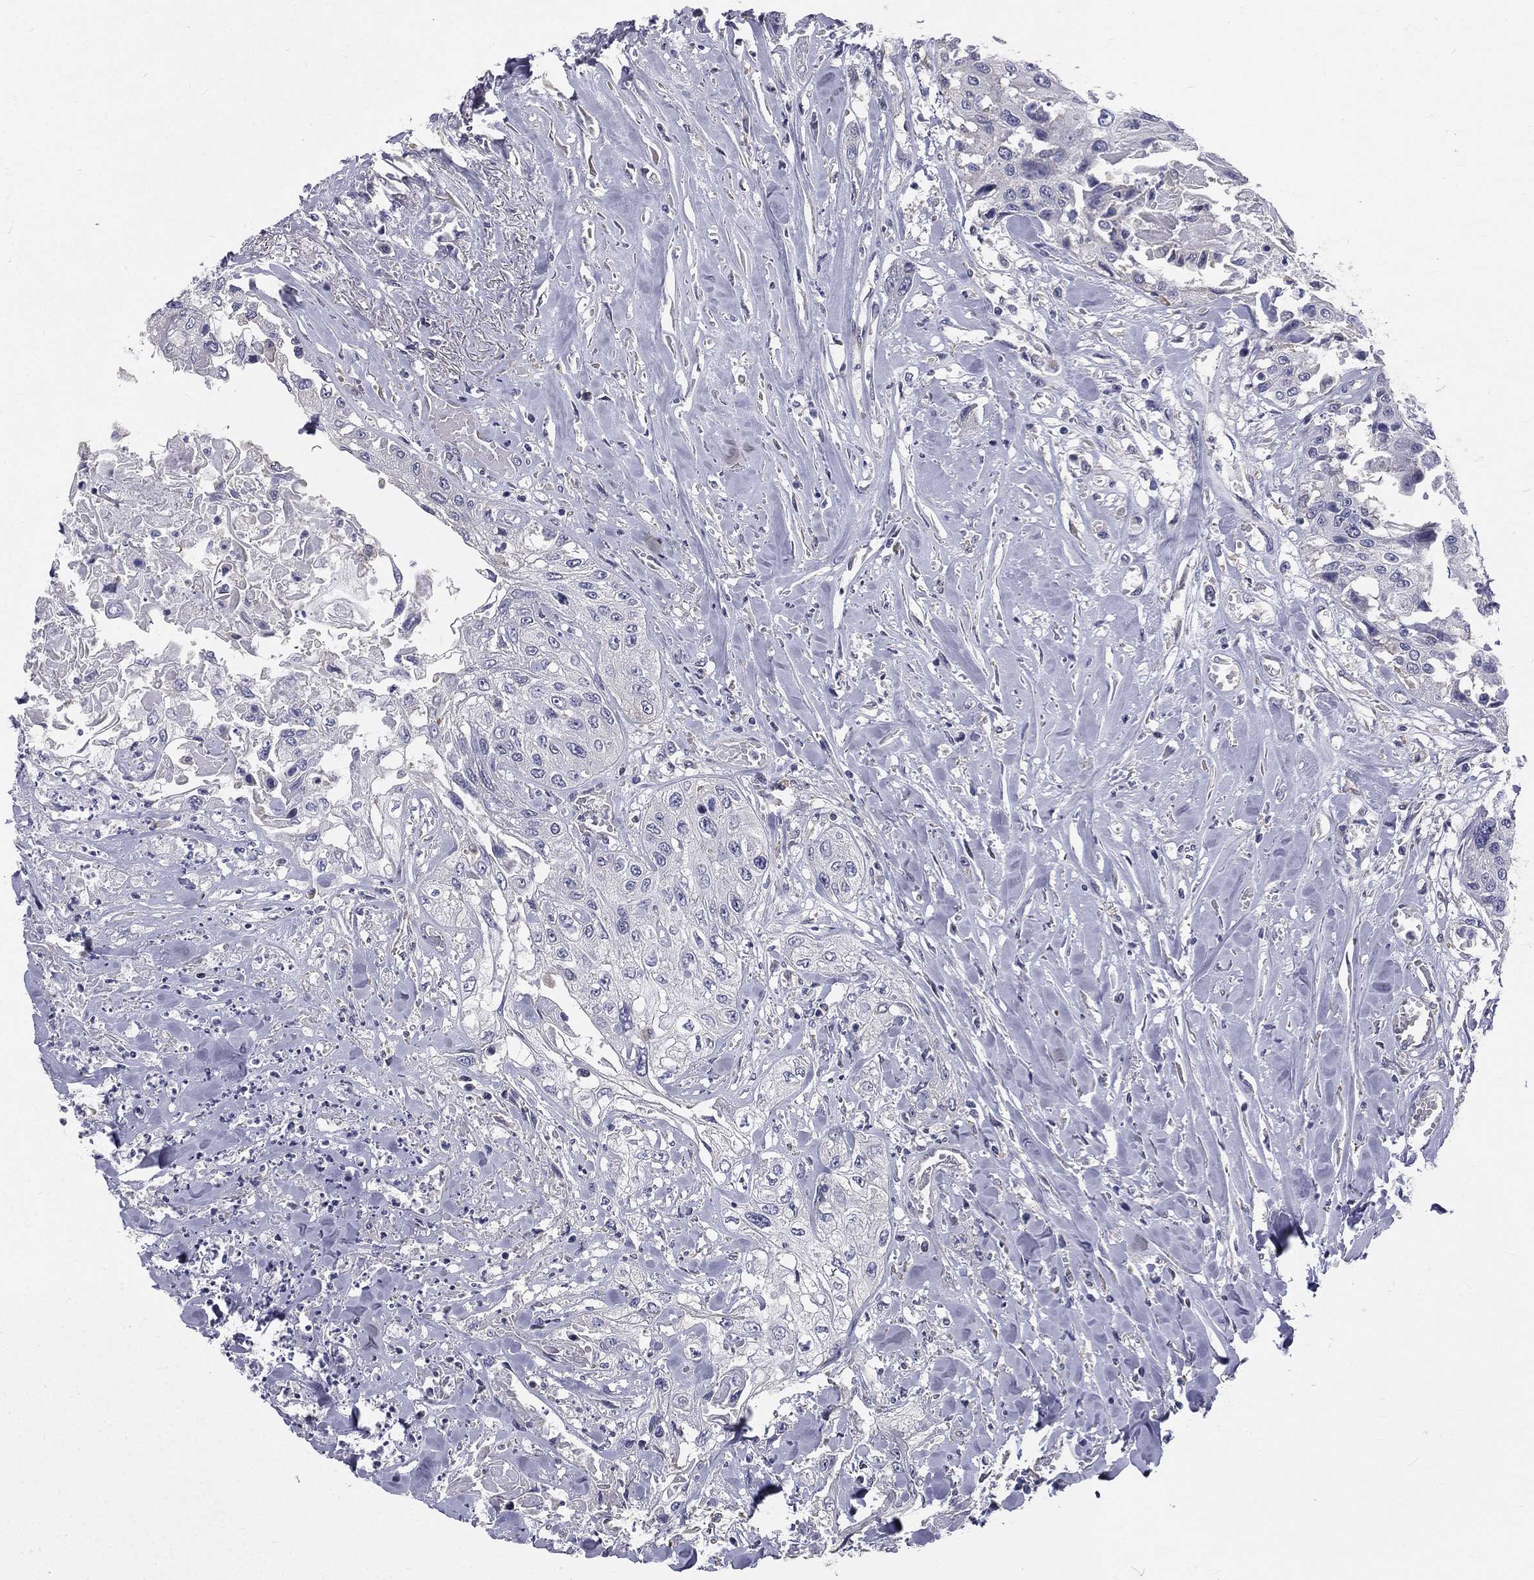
{"staining": {"intensity": "negative", "quantity": "none", "location": "none"}, "tissue": "head and neck cancer", "cell_type": "Tumor cells", "image_type": "cancer", "snomed": [{"axis": "morphology", "description": "Normal tissue, NOS"}, {"axis": "morphology", "description": "Squamous cell carcinoma, NOS"}, {"axis": "topography", "description": "Oral tissue"}, {"axis": "topography", "description": "Peripheral nerve tissue"}, {"axis": "topography", "description": "Head-Neck"}], "caption": "A photomicrograph of head and neck cancer stained for a protein exhibits no brown staining in tumor cells. Nuclei are stained in blue.", "gene": "MUC13", "patient": {"sex": "female", "age": 59}}